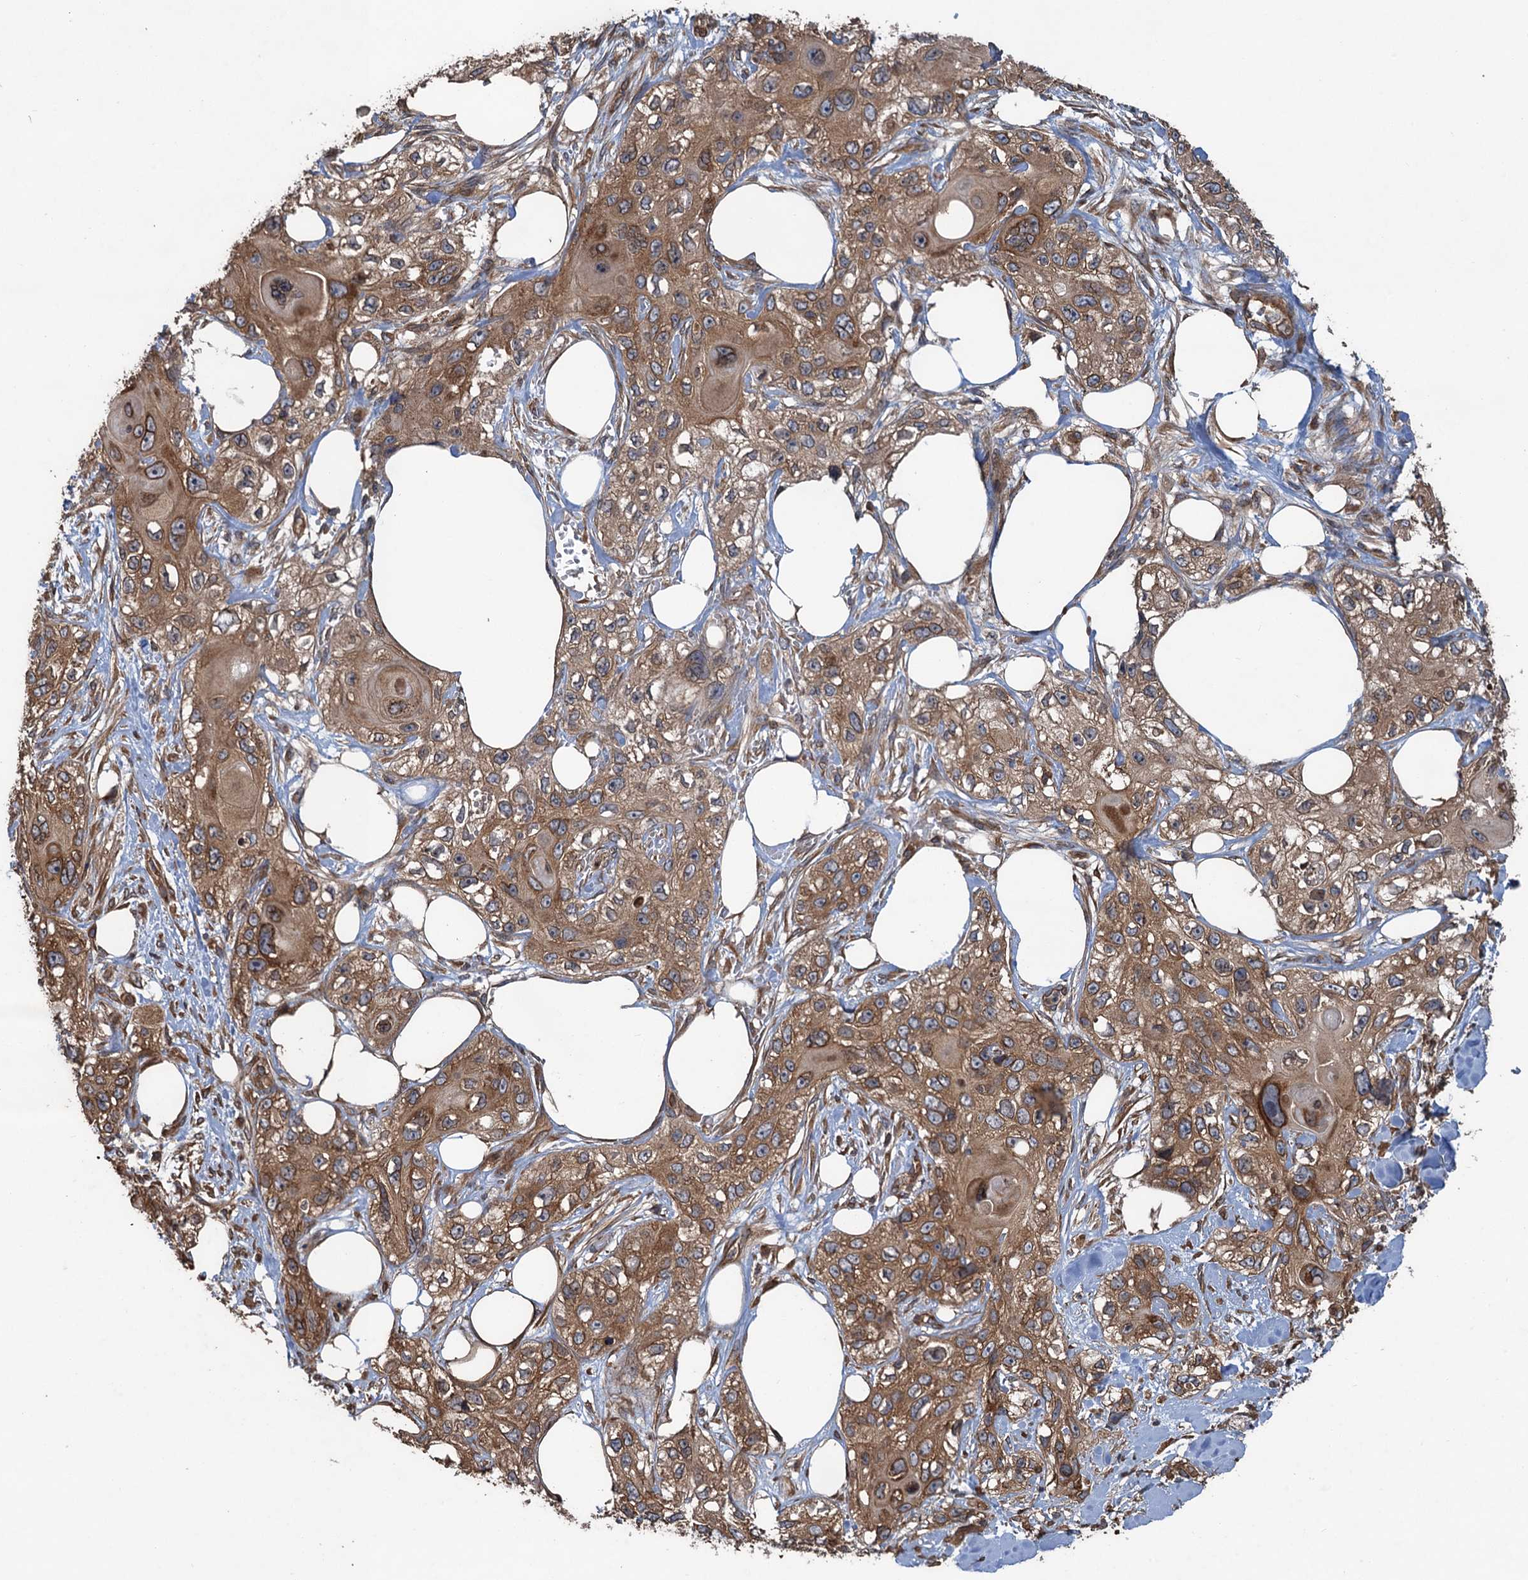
{"staining": {"intensity": "moderate", "quantity": ">75%", "location": "cytoplasmic/membranous,nuclear"}, "tissue": "skin cancer", "cell_type": "Tumor cells", "image_type": "cancer", "snomed": [{"axis": "morphology", "description": "Normal tissue, NOS"}, {"axis": "morphology", "description": "Squamous cell carcinoma, NOS"}, {"axis": "topography", "description": "Skin"}], "caption": "There is medium levels of moderate cytoplasmic/membranous and nuclear expression in tumor cells of skin cancer (squamous cell carcinoma), as demonstrated by immunohistochemical staining (brown color).", "gene": "GLE1", "patient": {"sex": "male", "age": 72}}